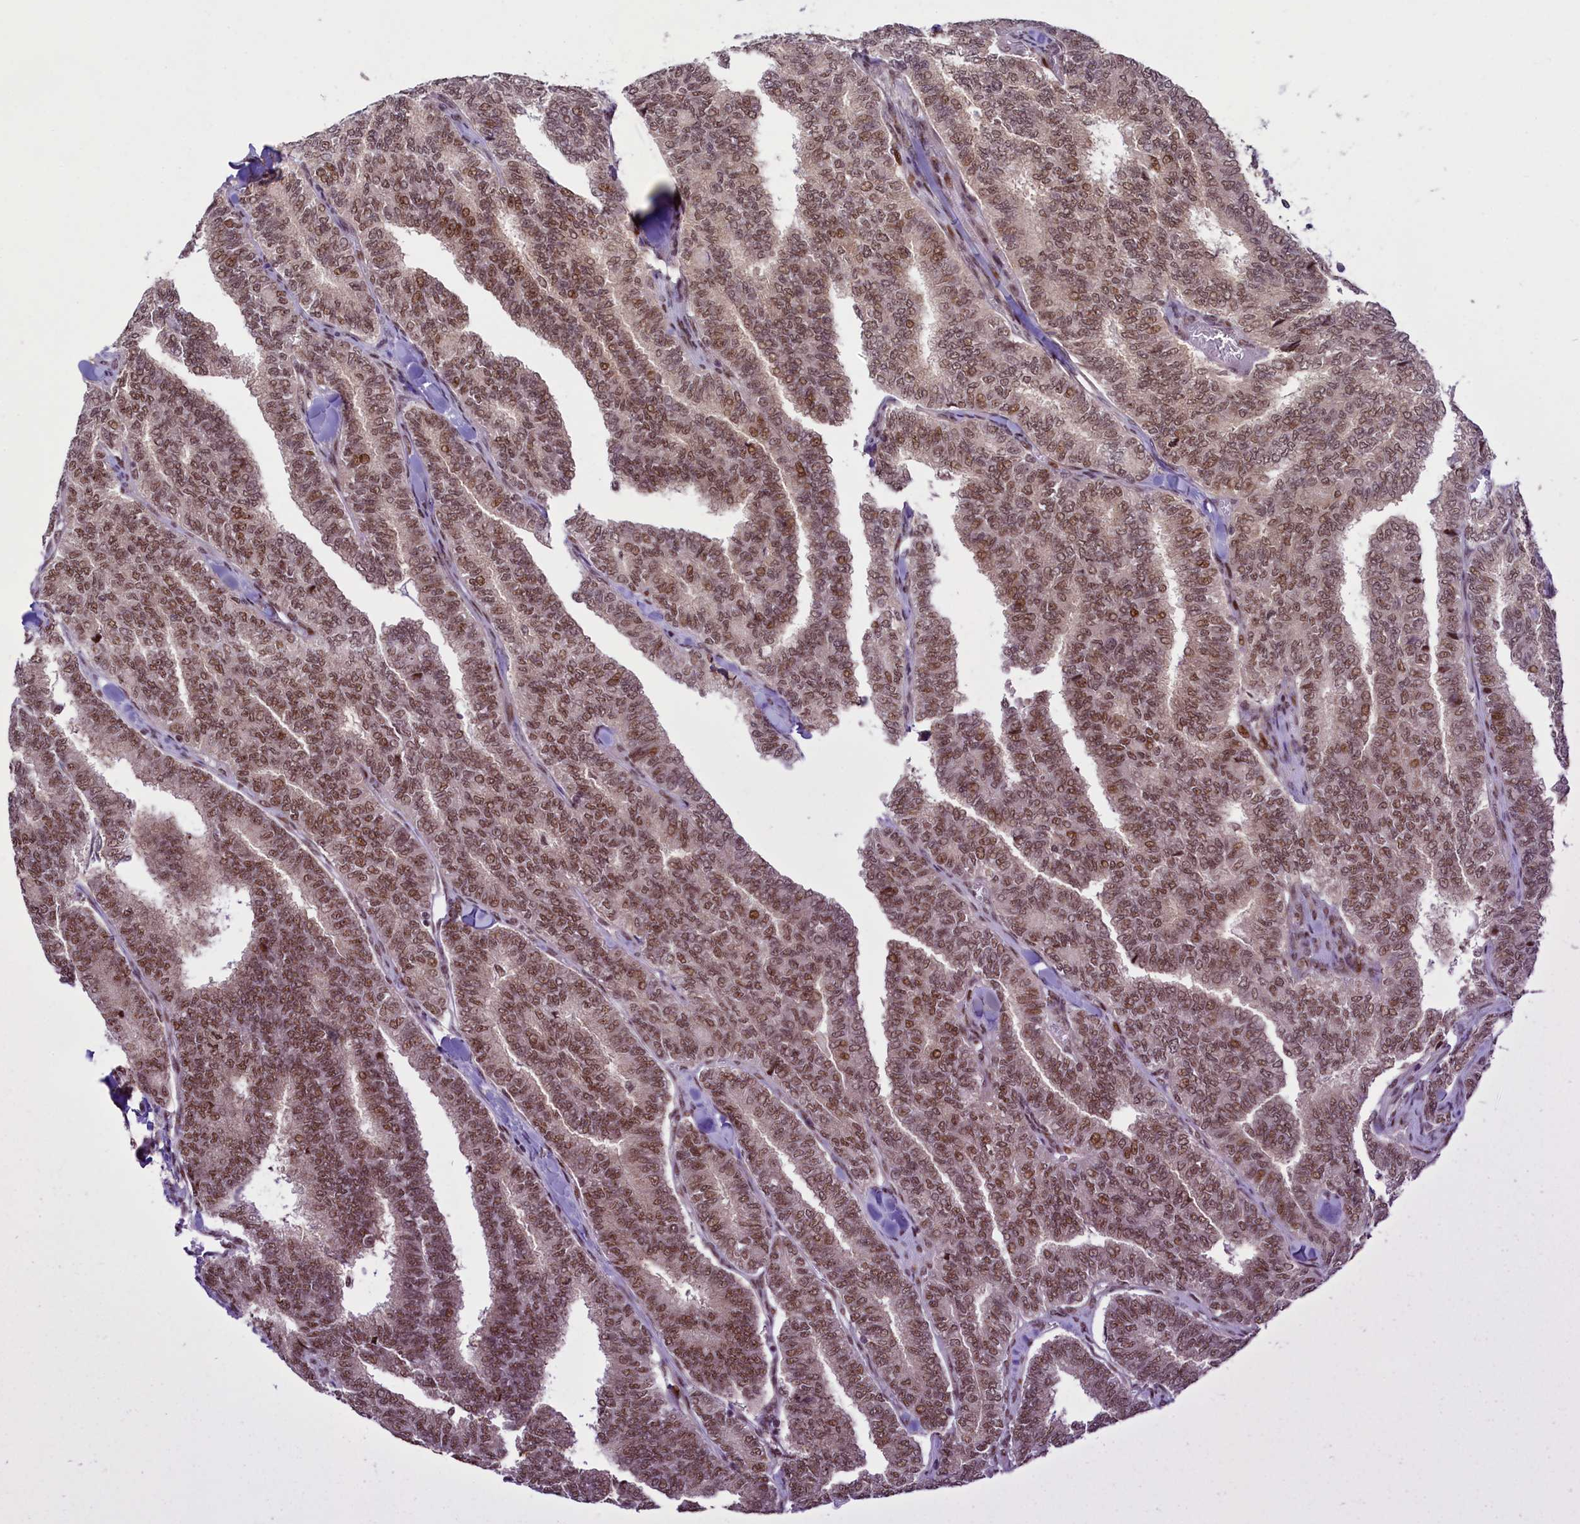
{"staining": {"intensity": "moderate", "quantity": ">75%", "location": "nuclear"}, "tissue": "thyroid cancer", "cell_type": "Tumor cells", "image_type": "cancer", "snomed": [{"axis": "morphology", "description": "Papillary adenocarcinoma, NOS"}, {"axis": "topography", "description": "Thyroid gland"}], "caption": "Moderate nuclear positivity for a protein is appreciated in approximately >75% of tumor cells of papillary adenocarcinoma (thyroid) using immunohistochemistry.", "gene": "ANKS3", "patient": {"sex": "female", "age": 35}}